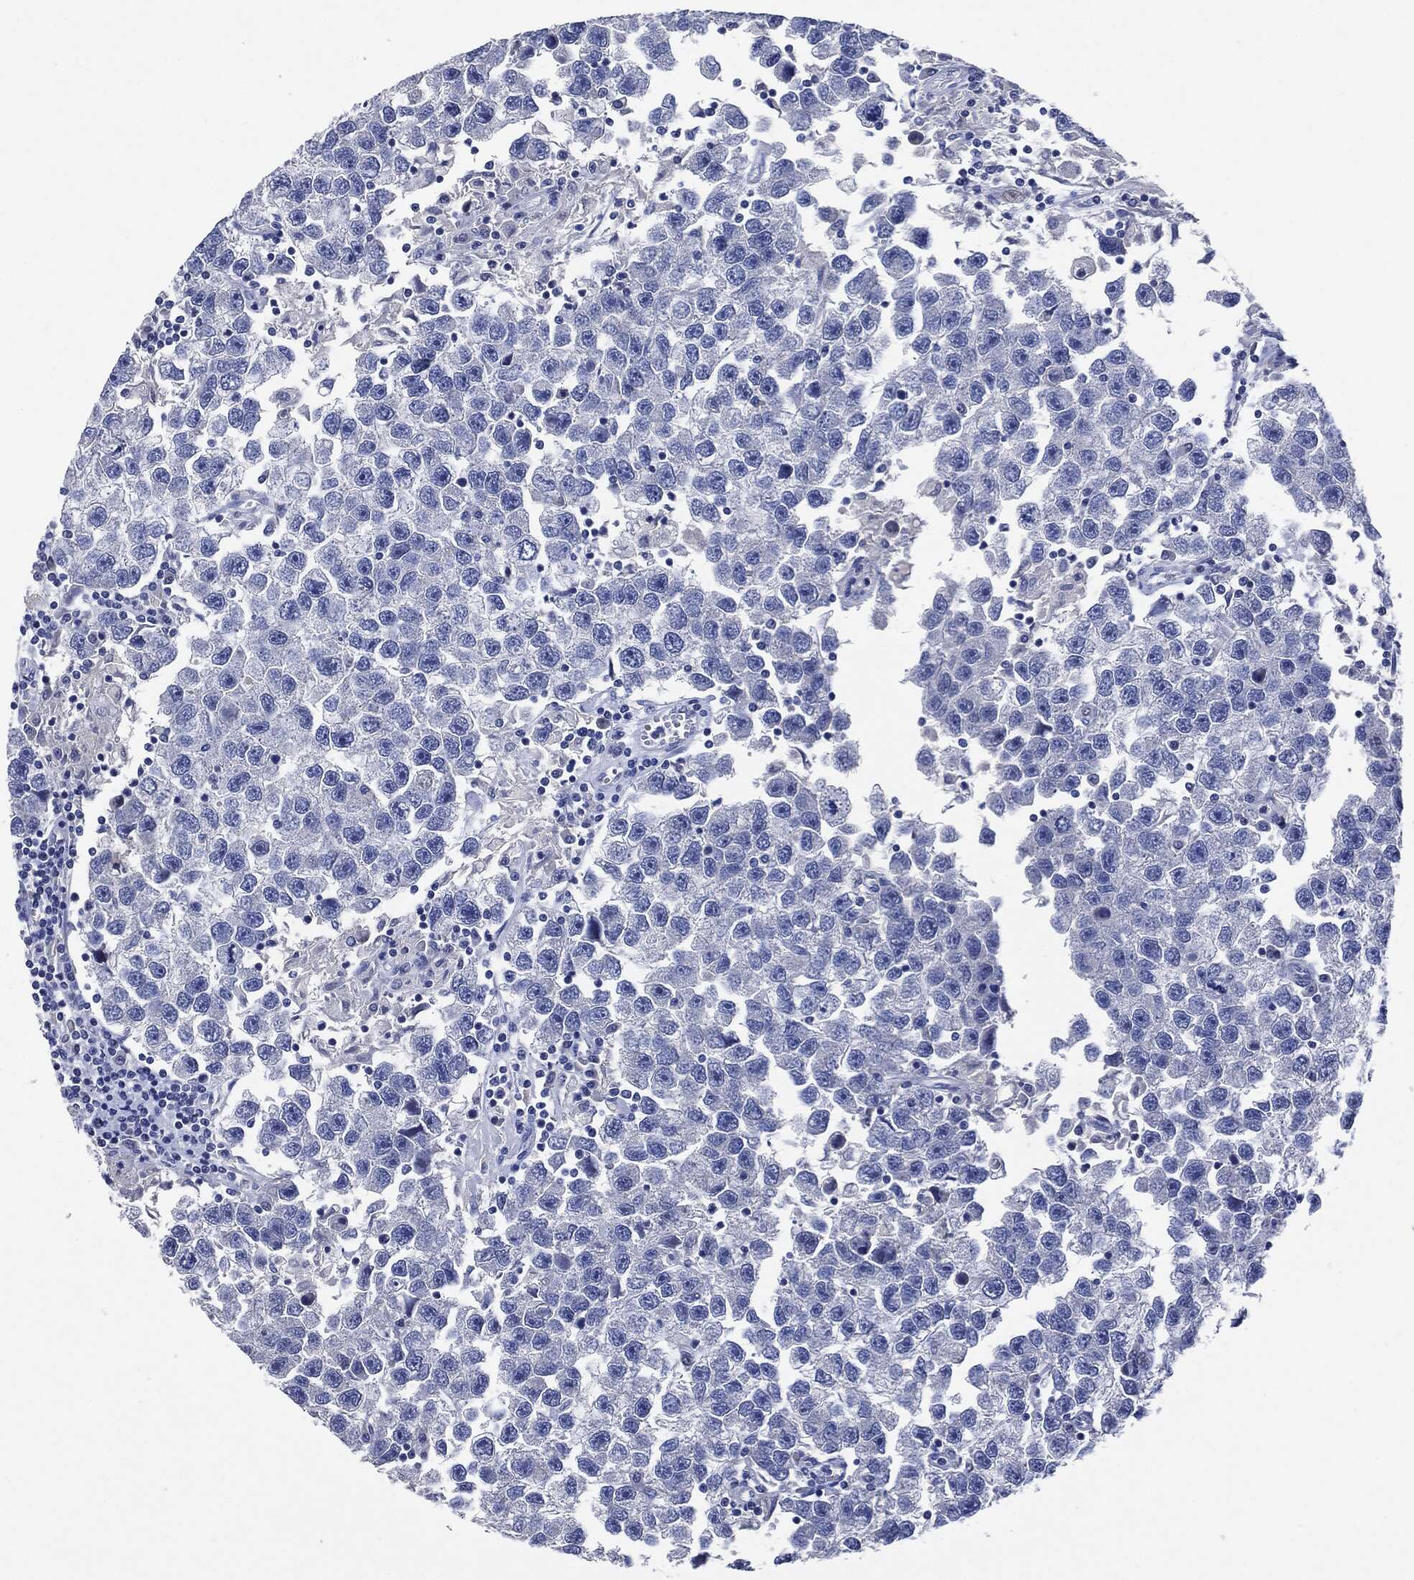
{"staining": {"intensity": "negative", "quantity": "none", "location": "none"}, "tissue": "testis cancer", "cell_type": "Tumor cells", "image_type": "cancer", "snomed": [{"axis": "morphology", "description": "Seminoma, NOS"}, {"axis": "topography", "description": "Testis"}], "caption": "Immunohistochemistry (IHC) micrograph of seminoma (testis) stained for a protein (brown), which reveals no staining in tumor cells.", "gene": "NTRK1", "patient": {"sex": "male", "age": 26}}